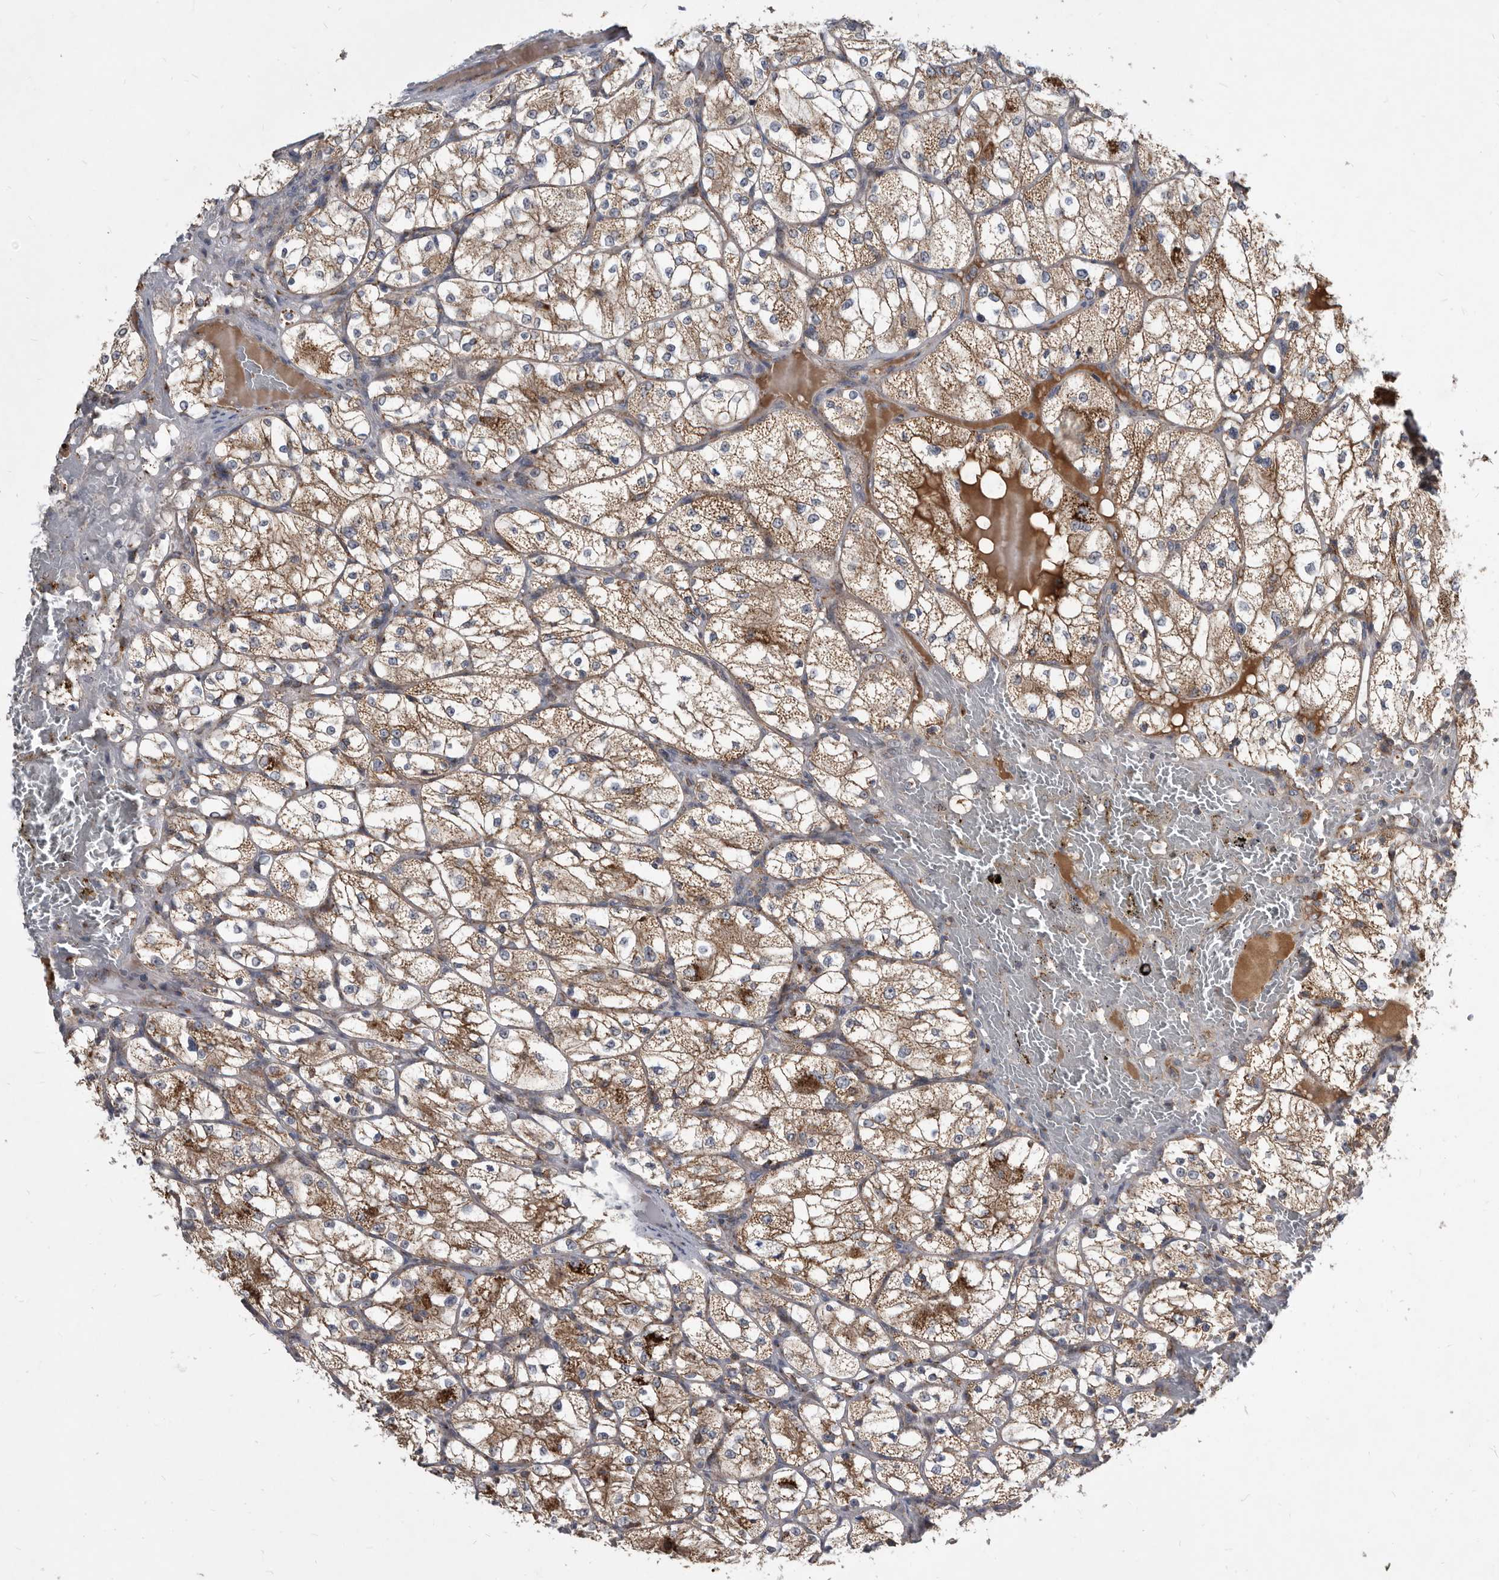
{"staining": {"intensity": "moderate", "quantity": ">75%", "location": "cytoplasmic/membranous"}, "tissue": "renal cancer", "cell_type": "Tumor cells", "image_type": "cancer", "snomed": [{"axis": "morphology", "description": "Adenocarcinoma, NOS"}, {"axis": "topography", "description": "Kidney"}], "caption": "Human adenocarcinoma (renal) stained for a protein (brown) demonstrates moderate cytoplasmic/membranous positive staining in about >75% of tumor cells.", "gene": "PI15", "patient": {"sex": "female", "age": 69}}